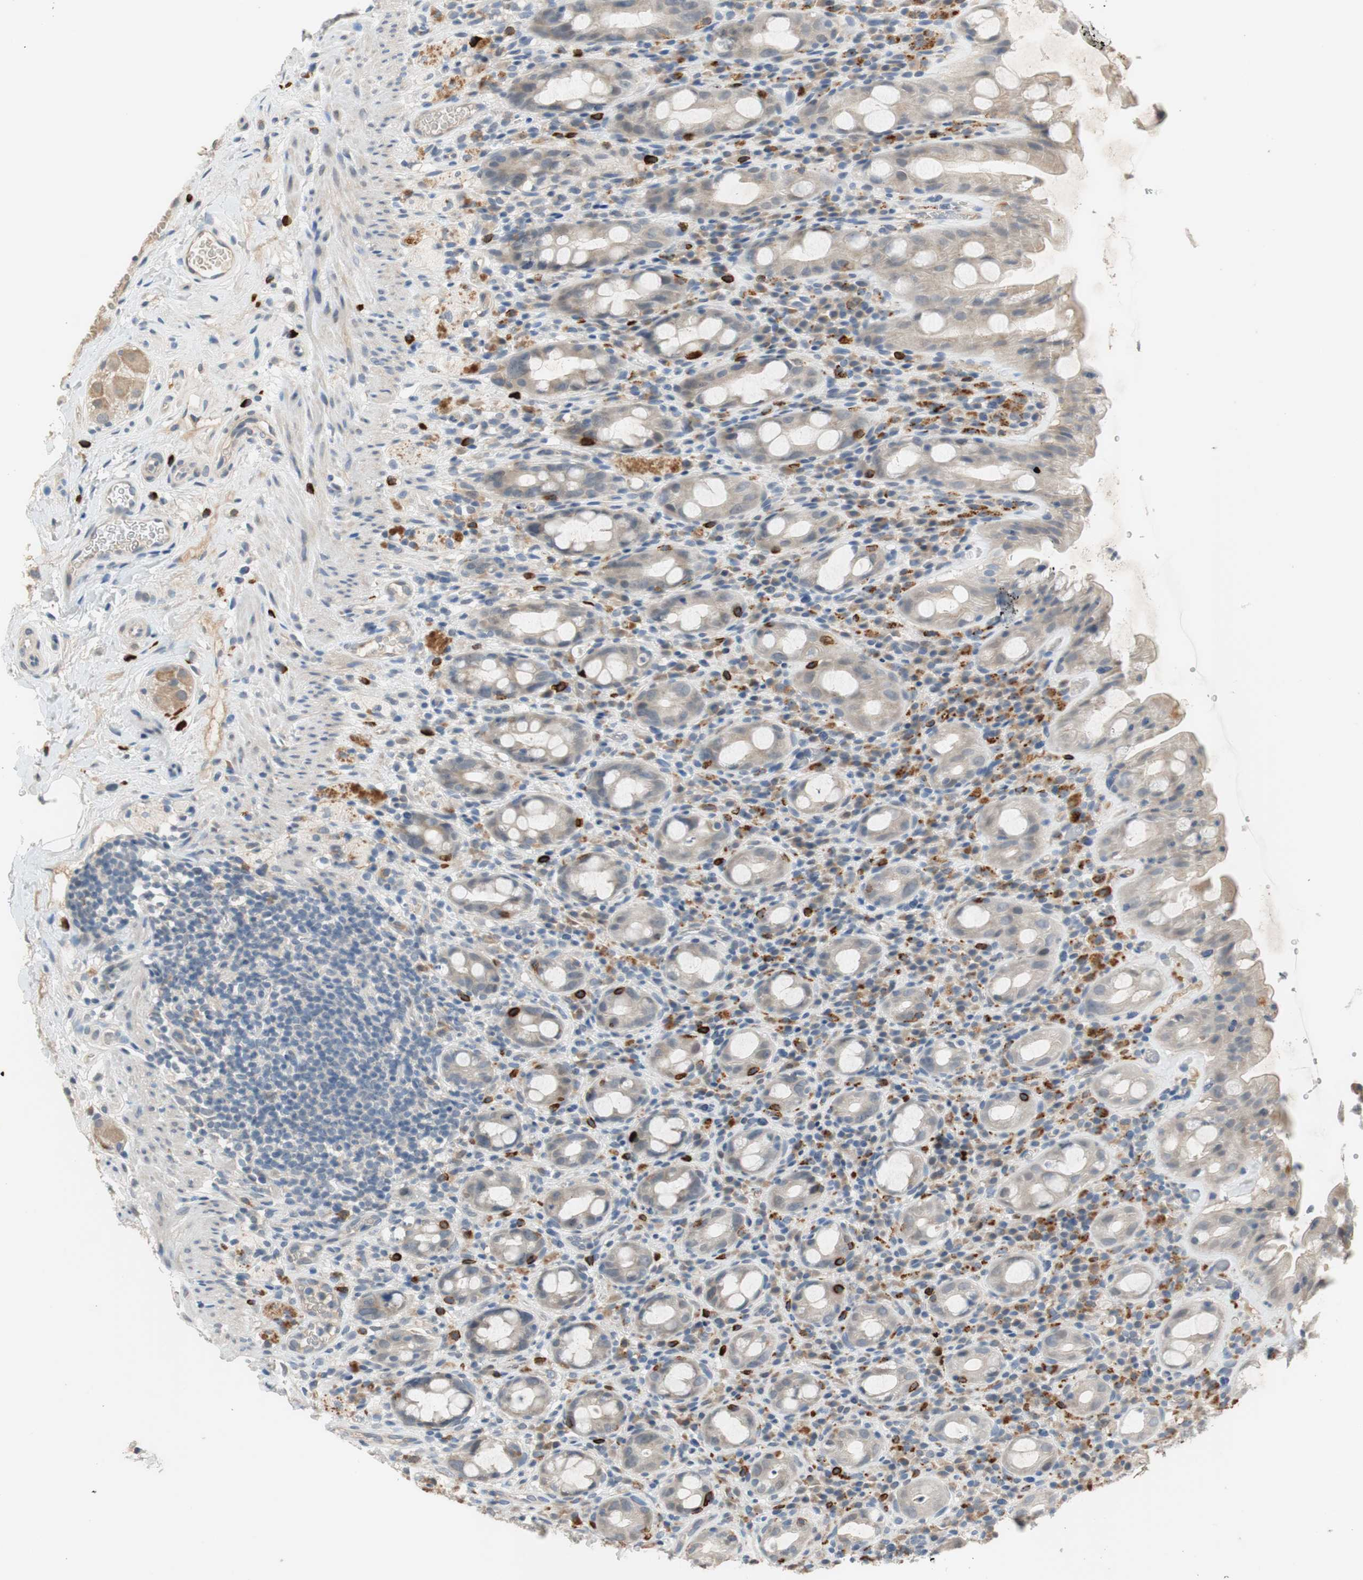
{"staining": {"intensity": "weak", "quantity": "25%-75%", "location": "cytoplasmic/membranous"}, "tissue": "rectum", "cell_type": "Glandular cells", "image_type": "normal", "snomed": [{"axis": "morphology", "description": "Normal tissue, NOS"}, {"axis": "topography", "description": "Rectum"}], "caption": "Protein positivity by IHC displays weak cytoplasmic/membranous staining in approximately 25%-75% of glandular cells in benign rectum.", "gene": "COL12A1", "patient": {"sex": "male", "age": 44}}